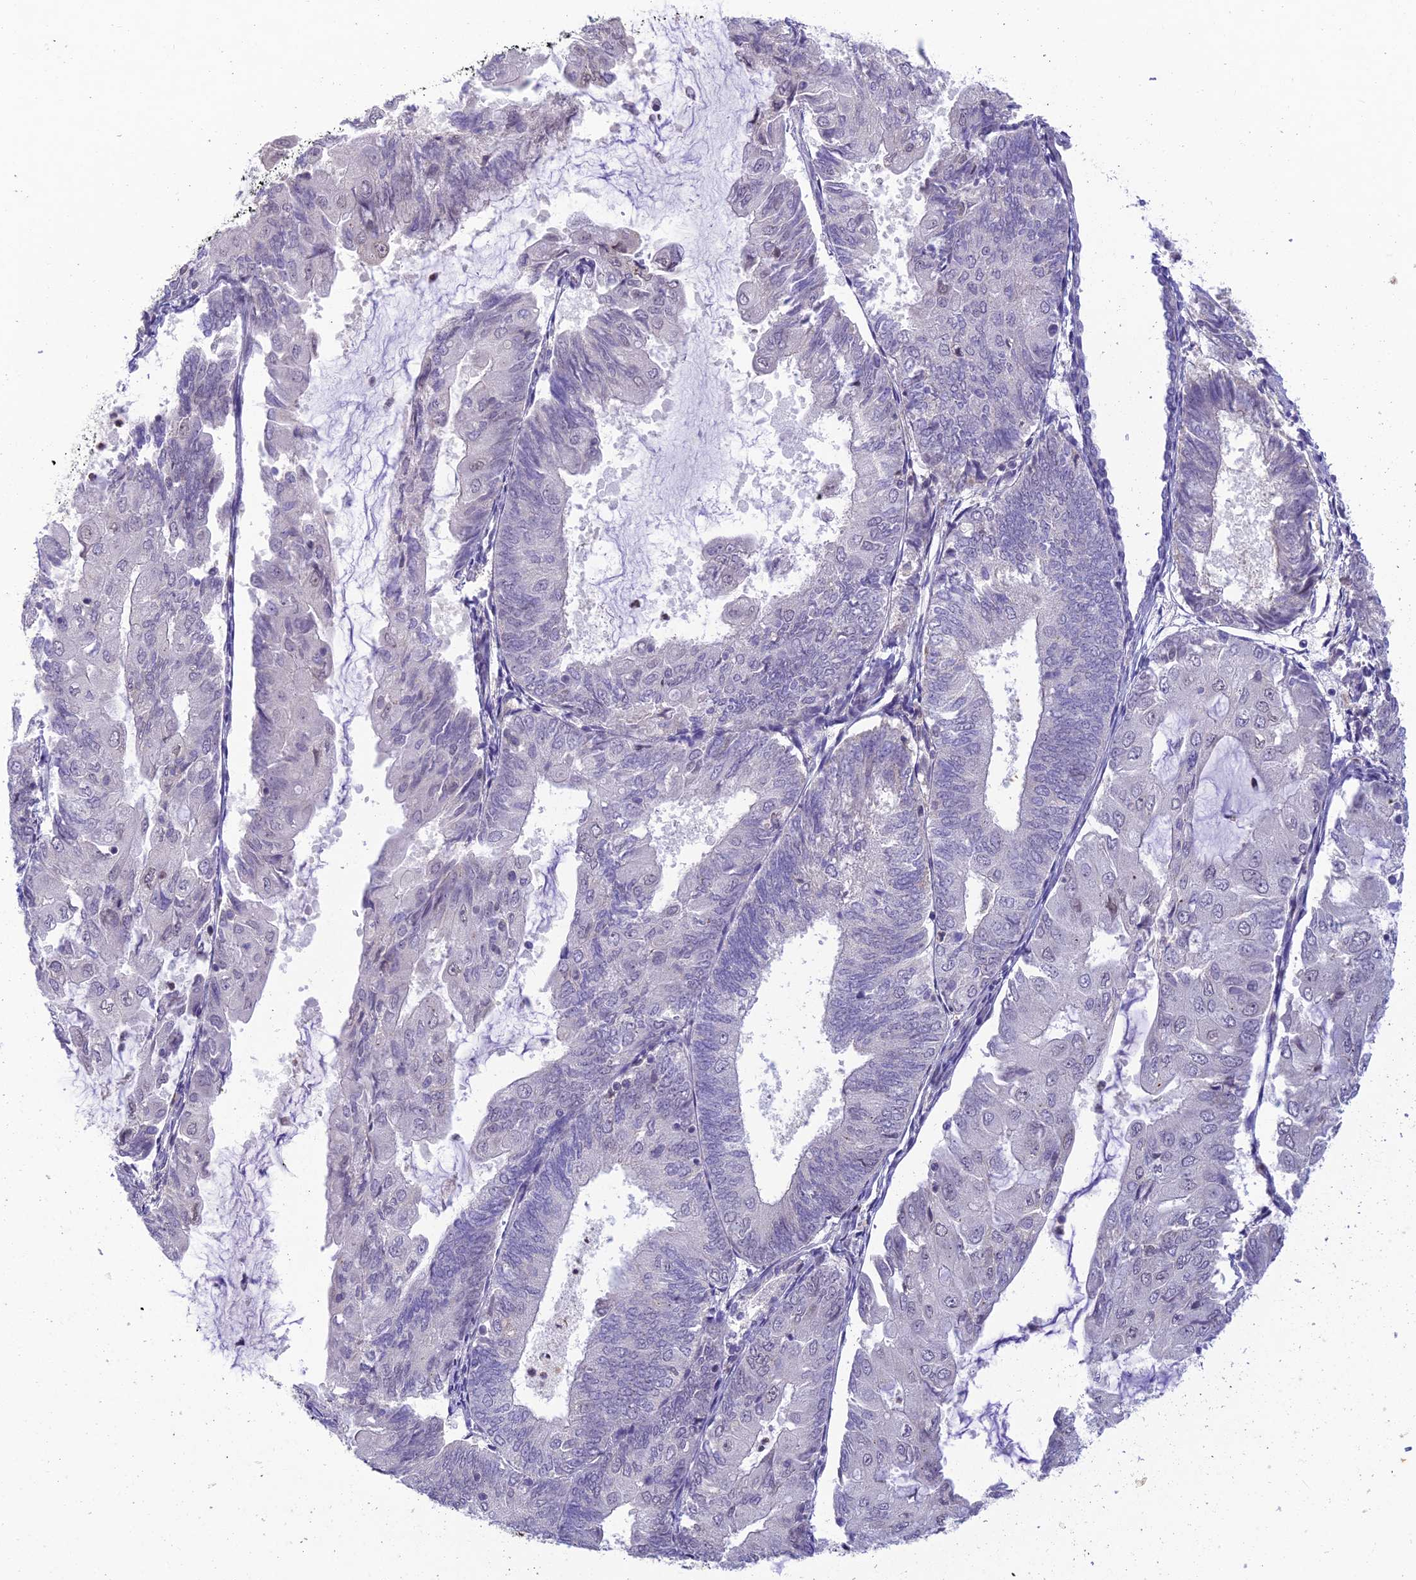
{"staining": {"intensity": "negative", "quantity": "none", "location": "none"}, "tissue": "endometrial cancer", "cell_type": "Tumor cells", "image_type": "cancer", "snomed": [{"axis": "morphology", "description": "Adenocarcinoma, NOS"}, {"axis": "topography", "description": "Endometrium"}], "caption": "Protein analysis of endometrial adenocarcinoma shows no significant expression in tumor cells. Nuclei are stained in blue.", "gene": "BMT2", "patient": {"sex": "female", "age": 81}}